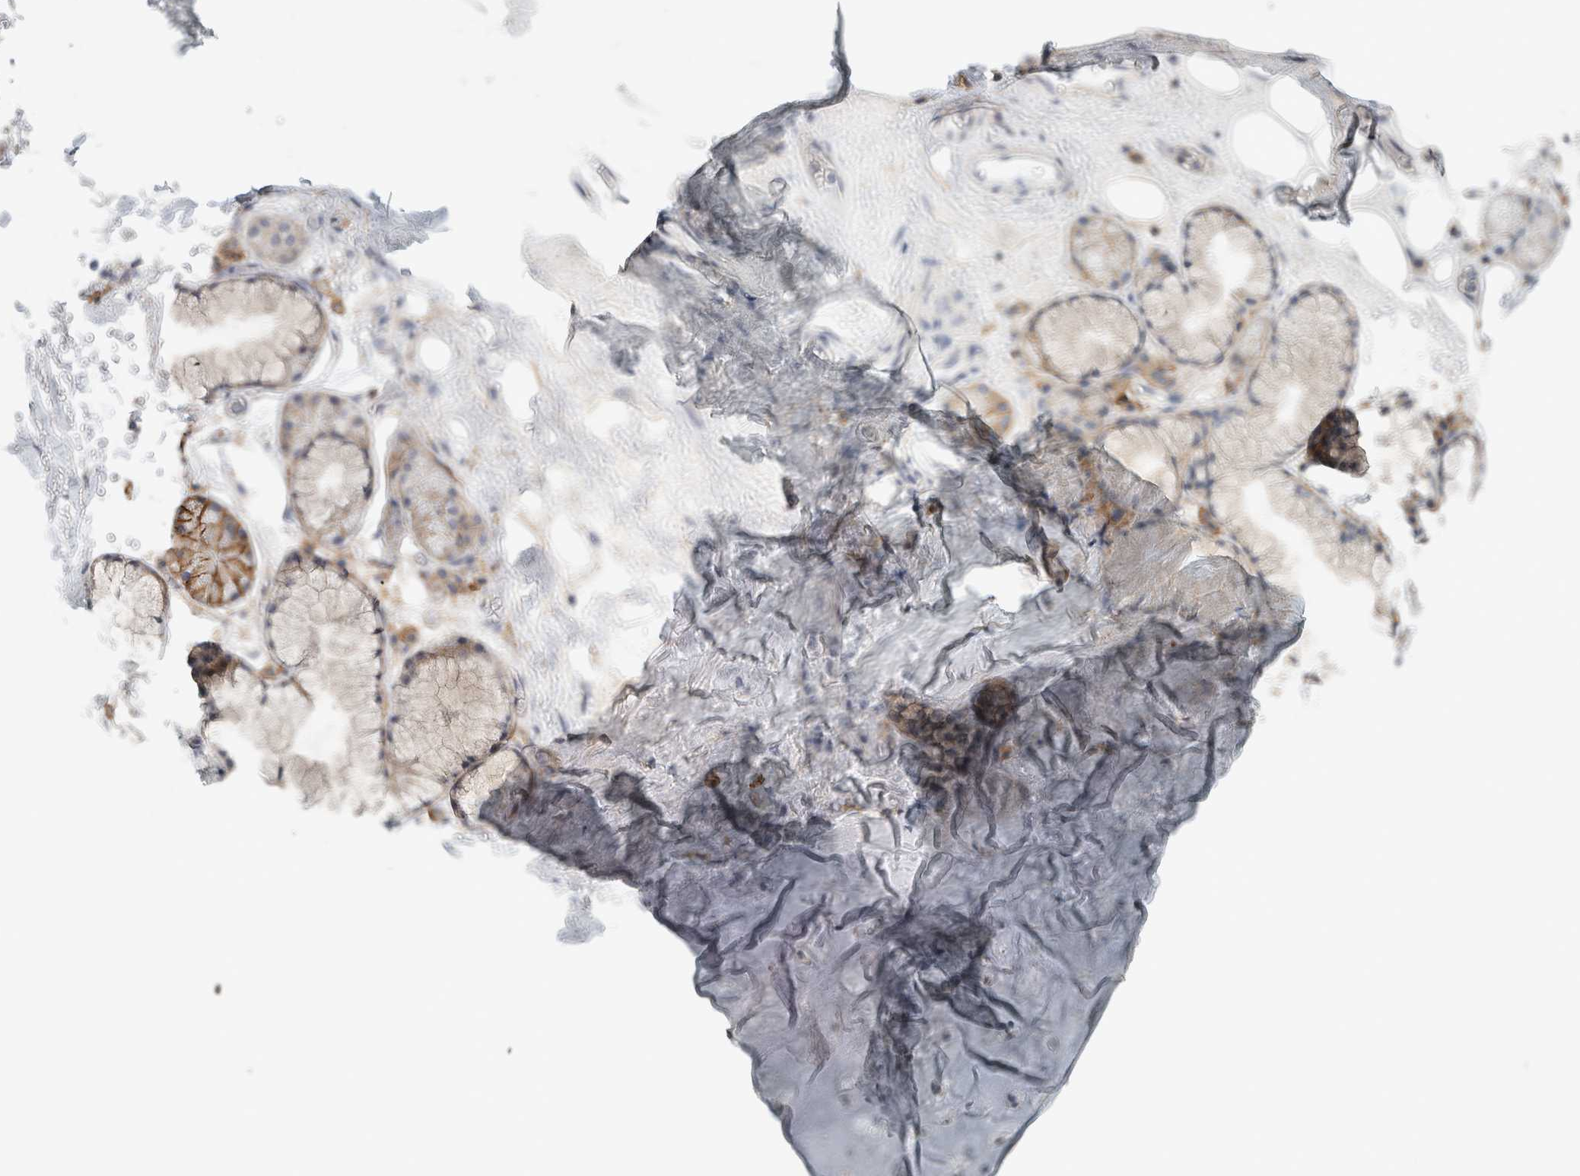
{"staining": {"intensity": "negative", "quantity": "none", "location": "none"}, "tissue": "adipose tissue", "cell_type": "Adipocytes", "image_type": "normal", "snomed": [{"axis": "morphology", "description": "Normal tissue, NOS"}, {"axis": "topography", "description": "Cartilage tissue"}], "caption": "DAB (3,3'-diaminobenzidine) immunohistochemical staining of normal human adipose tissue exhibits no significant staining in adipocytes.", "gene": "ERCC6L2", "patient": {"sex": "female", "age": 63}}